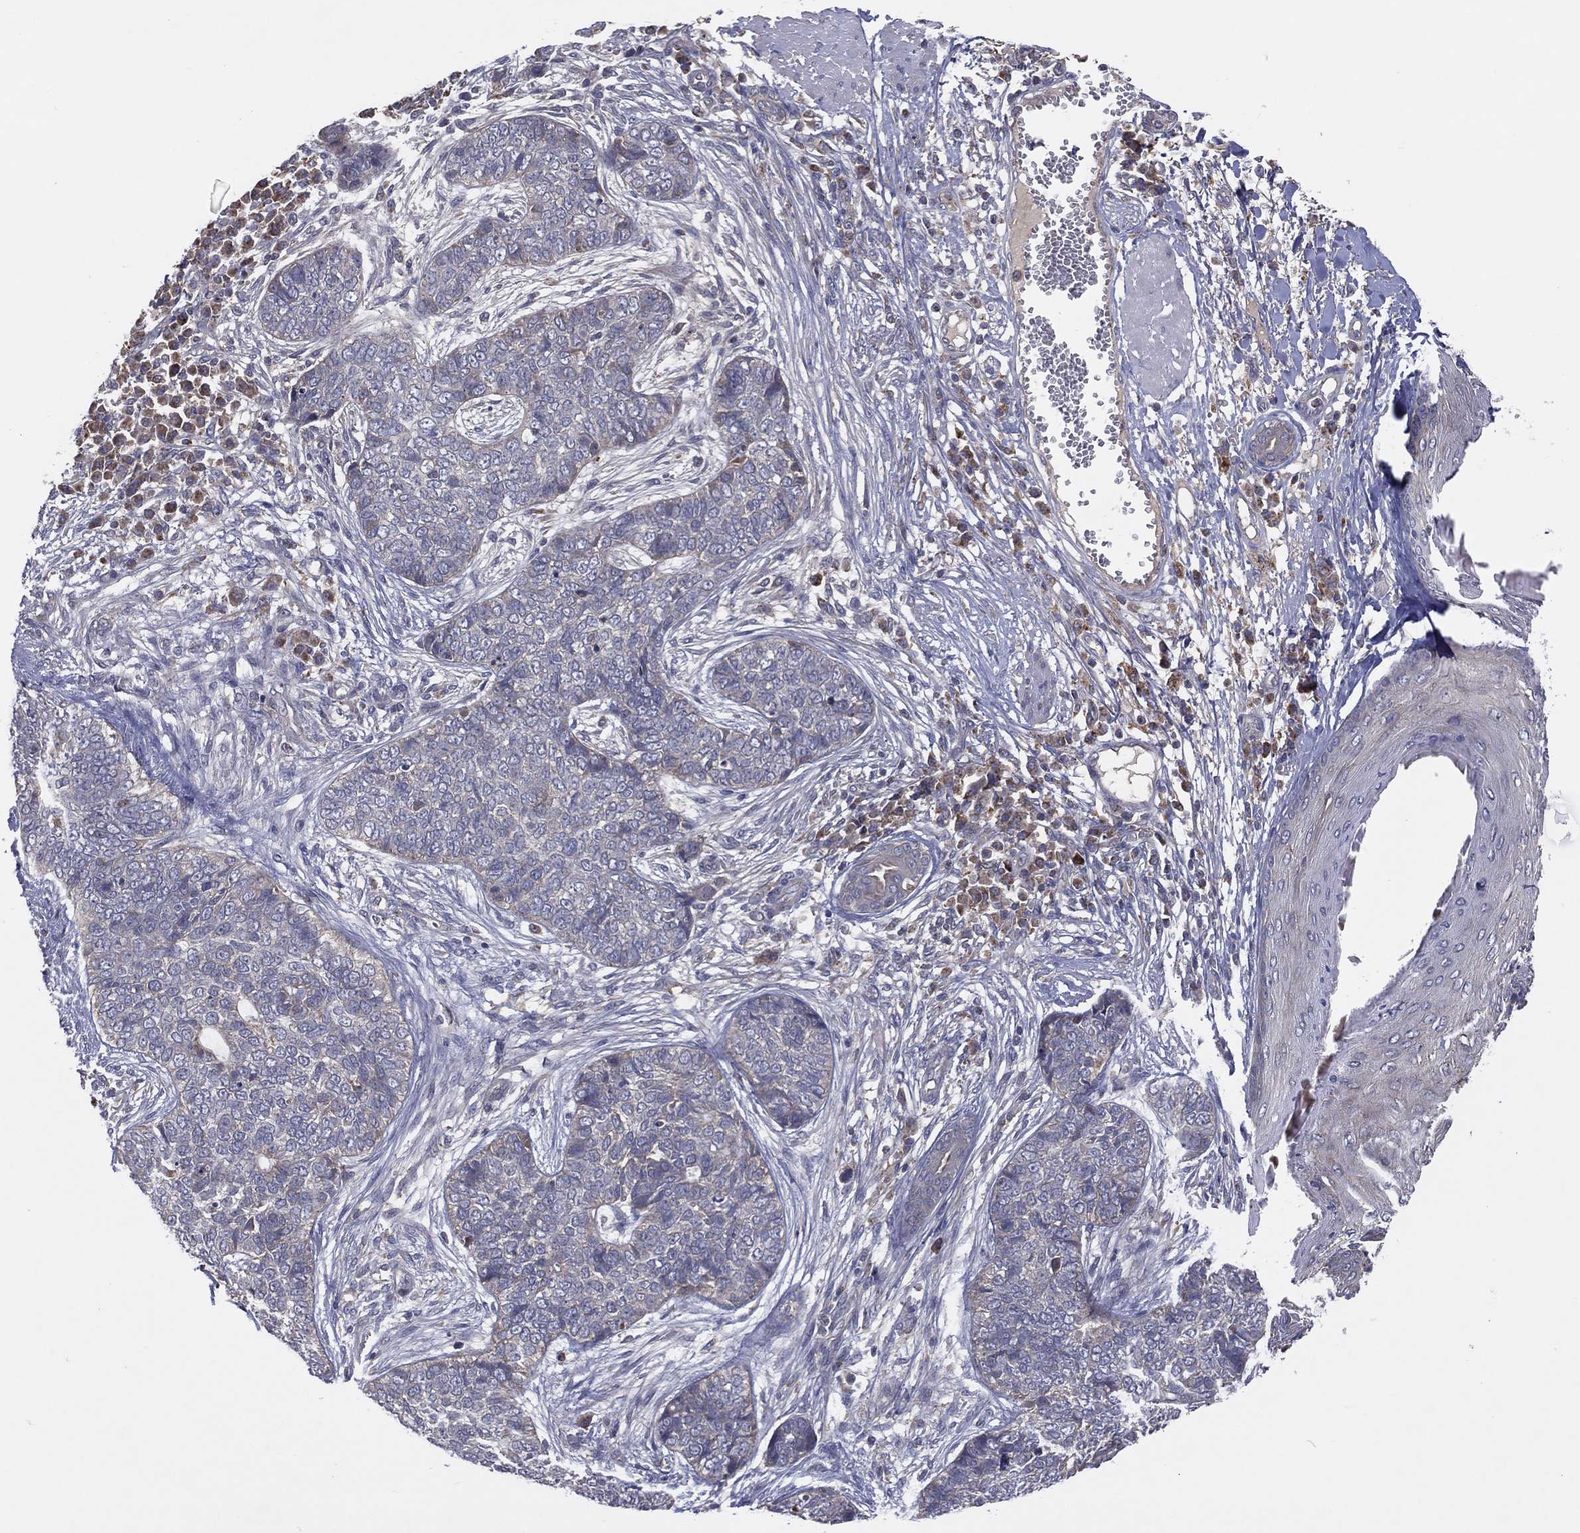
{"staining": {"intensity": "weak", "quantity": "<25%", "location": "cytoplasmic/membranous"}, "tissue": "skin cancer", "cell_type": "Tumor cells", "image_type": "cancer", "snomed": [{"axis": "morphology", "description": "Basal cell carcinoma"}, {"axis": "topography", "description": "Skin"}], "caption": "Human basal cell carcinoma (skin) stained for a protein using immunohistochemistry (IHC) shows no positivity in tumor cells.", "gene": "STARD3", "patient": {"sex": "female", "age": 69}}